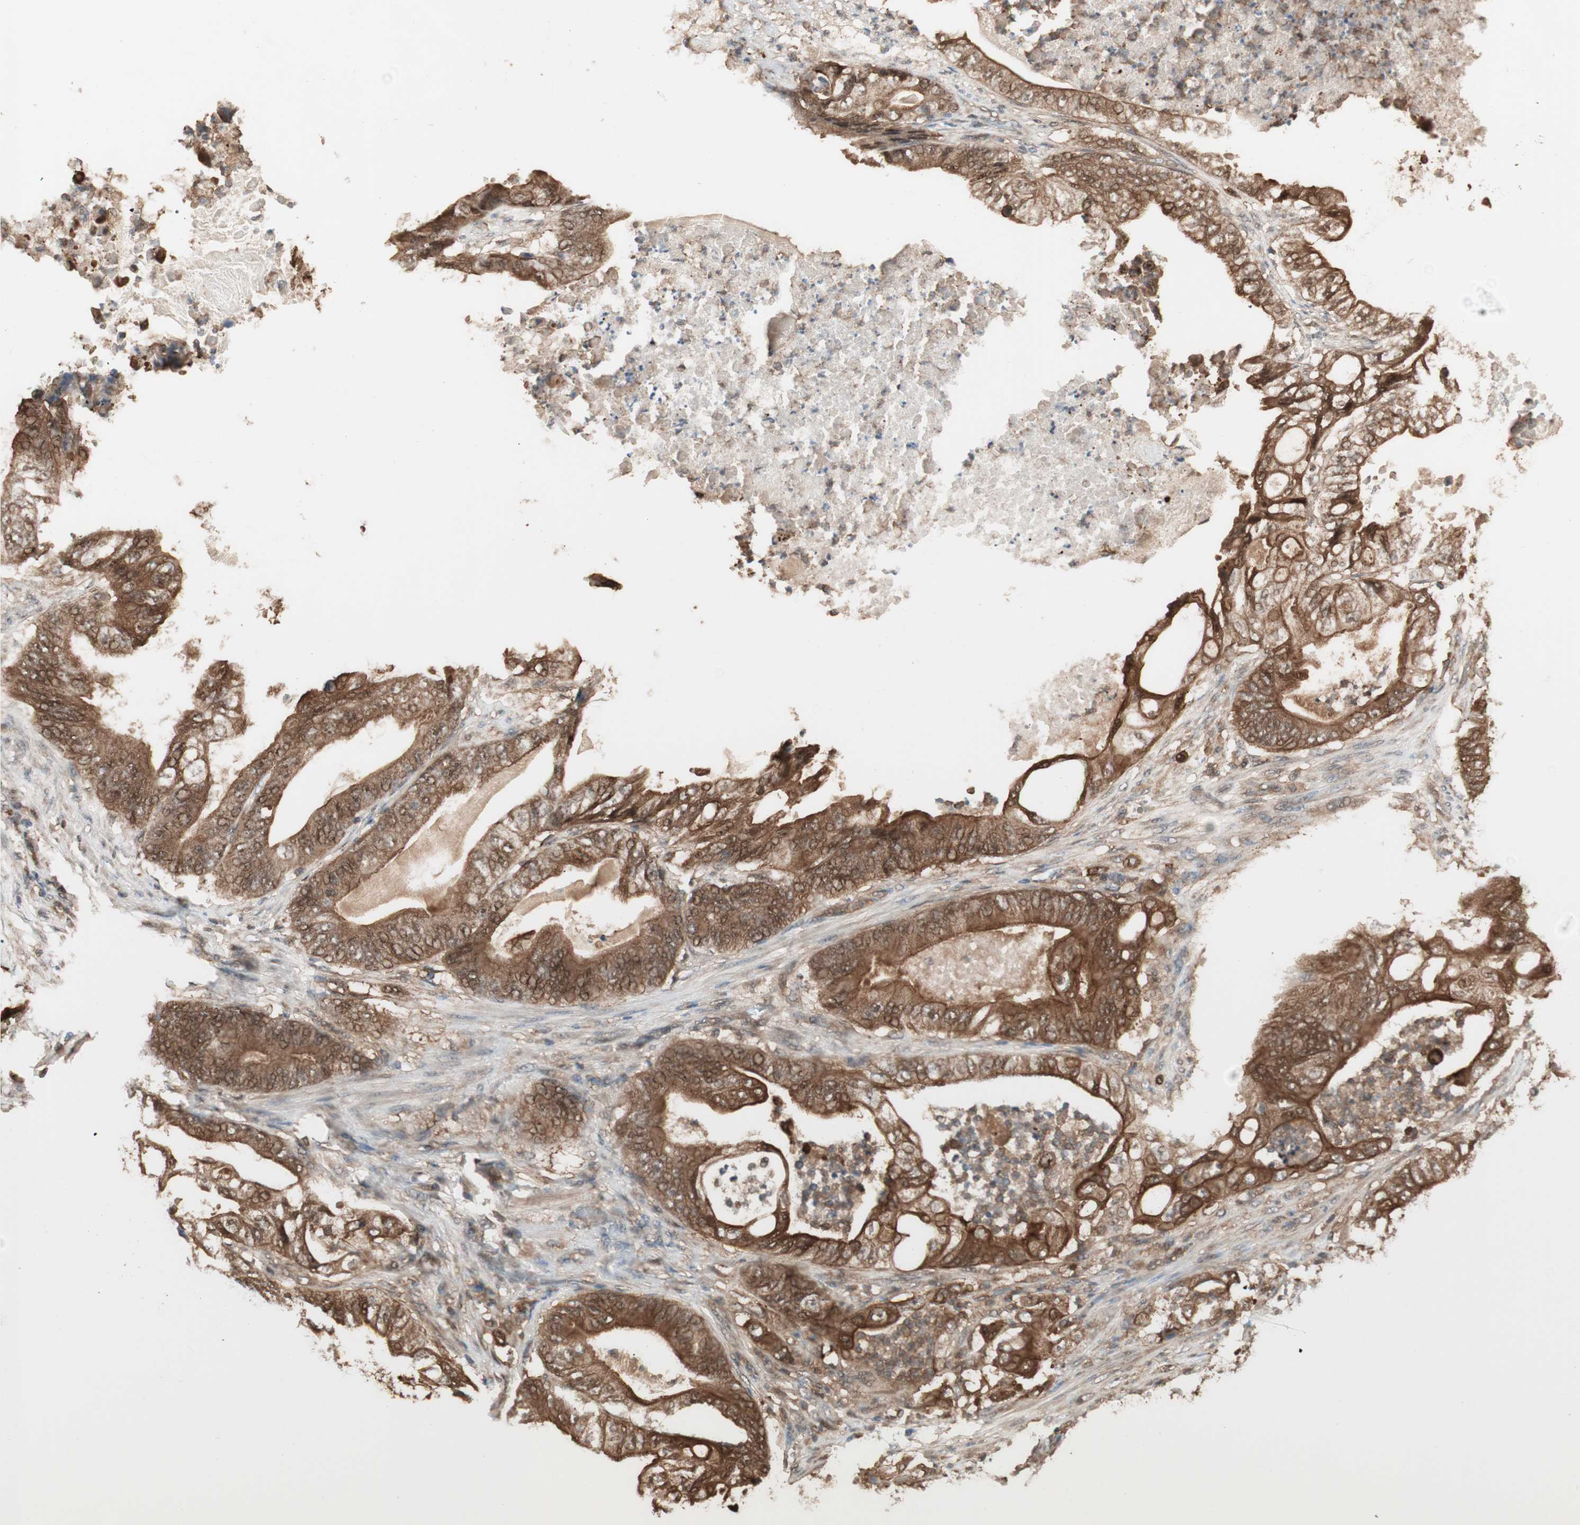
{"staining": {"intensity": "moderate", "quantity": ">75%", "location": "cytoplasmic/membranous,nuclear"}, "tissue": "stomach cancer", "cell_type": "Tumor cells", "image_type": "cancer", "snomed": [{"axis": "morphology", "description": "Adenocarcinoma, NOS"}, {"axis": "topography", "description": "Stomach"}], "caption": "Immunohistochemical staining of adenocarcinoma (stomach) reveals medium levels of moderate cytoplasmic/membranous and nuclear protein positivity in about >75% of tumor cells. (brown staining indicates protein expression, while blue staining denotes nuclei).", "gene": "YWHAB", "patient": {"sex": "female", "age": 73}}